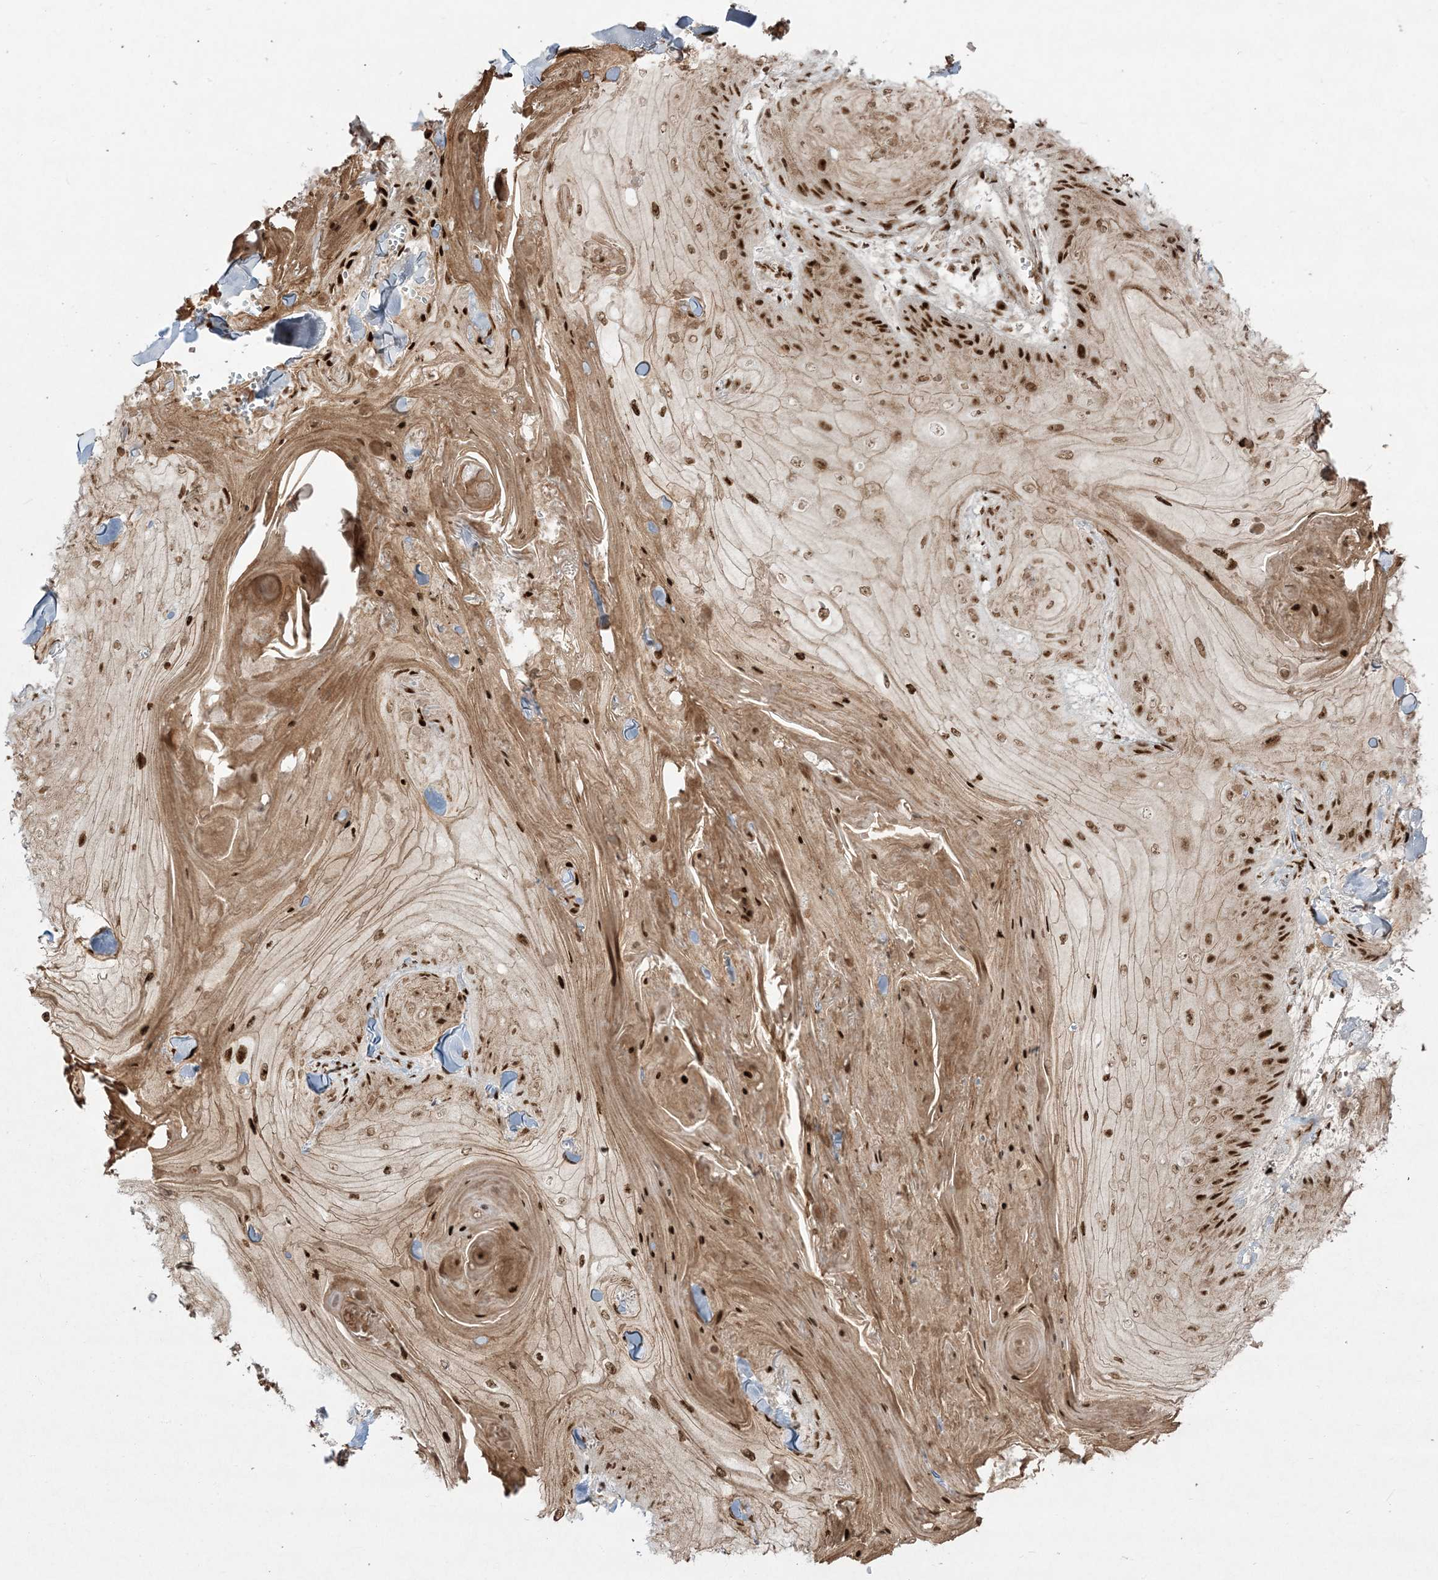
{"staining": {"intensity": "strong", "quantity": "25%-75%", "location": "cytoplasmic/membranous,nuclear"}, "tissue": "skin cancer", "cell_type": "Tumor cells", "image_type": "cancer", "snomed": [{"axis": "morphology", "description": "Squamous cell carcinoma, NOS"}, {"axis": "topography", "description": "Skin"}], "caption": "Protein analysis of squamous cell carcinoma (skin) tissue shows strong cytoplasmic/membranous and nuclear staining in approximately 25%-75% of tumor cells.", "gene": "RBM10", "patient": {"sex": "male", "age": 74}}